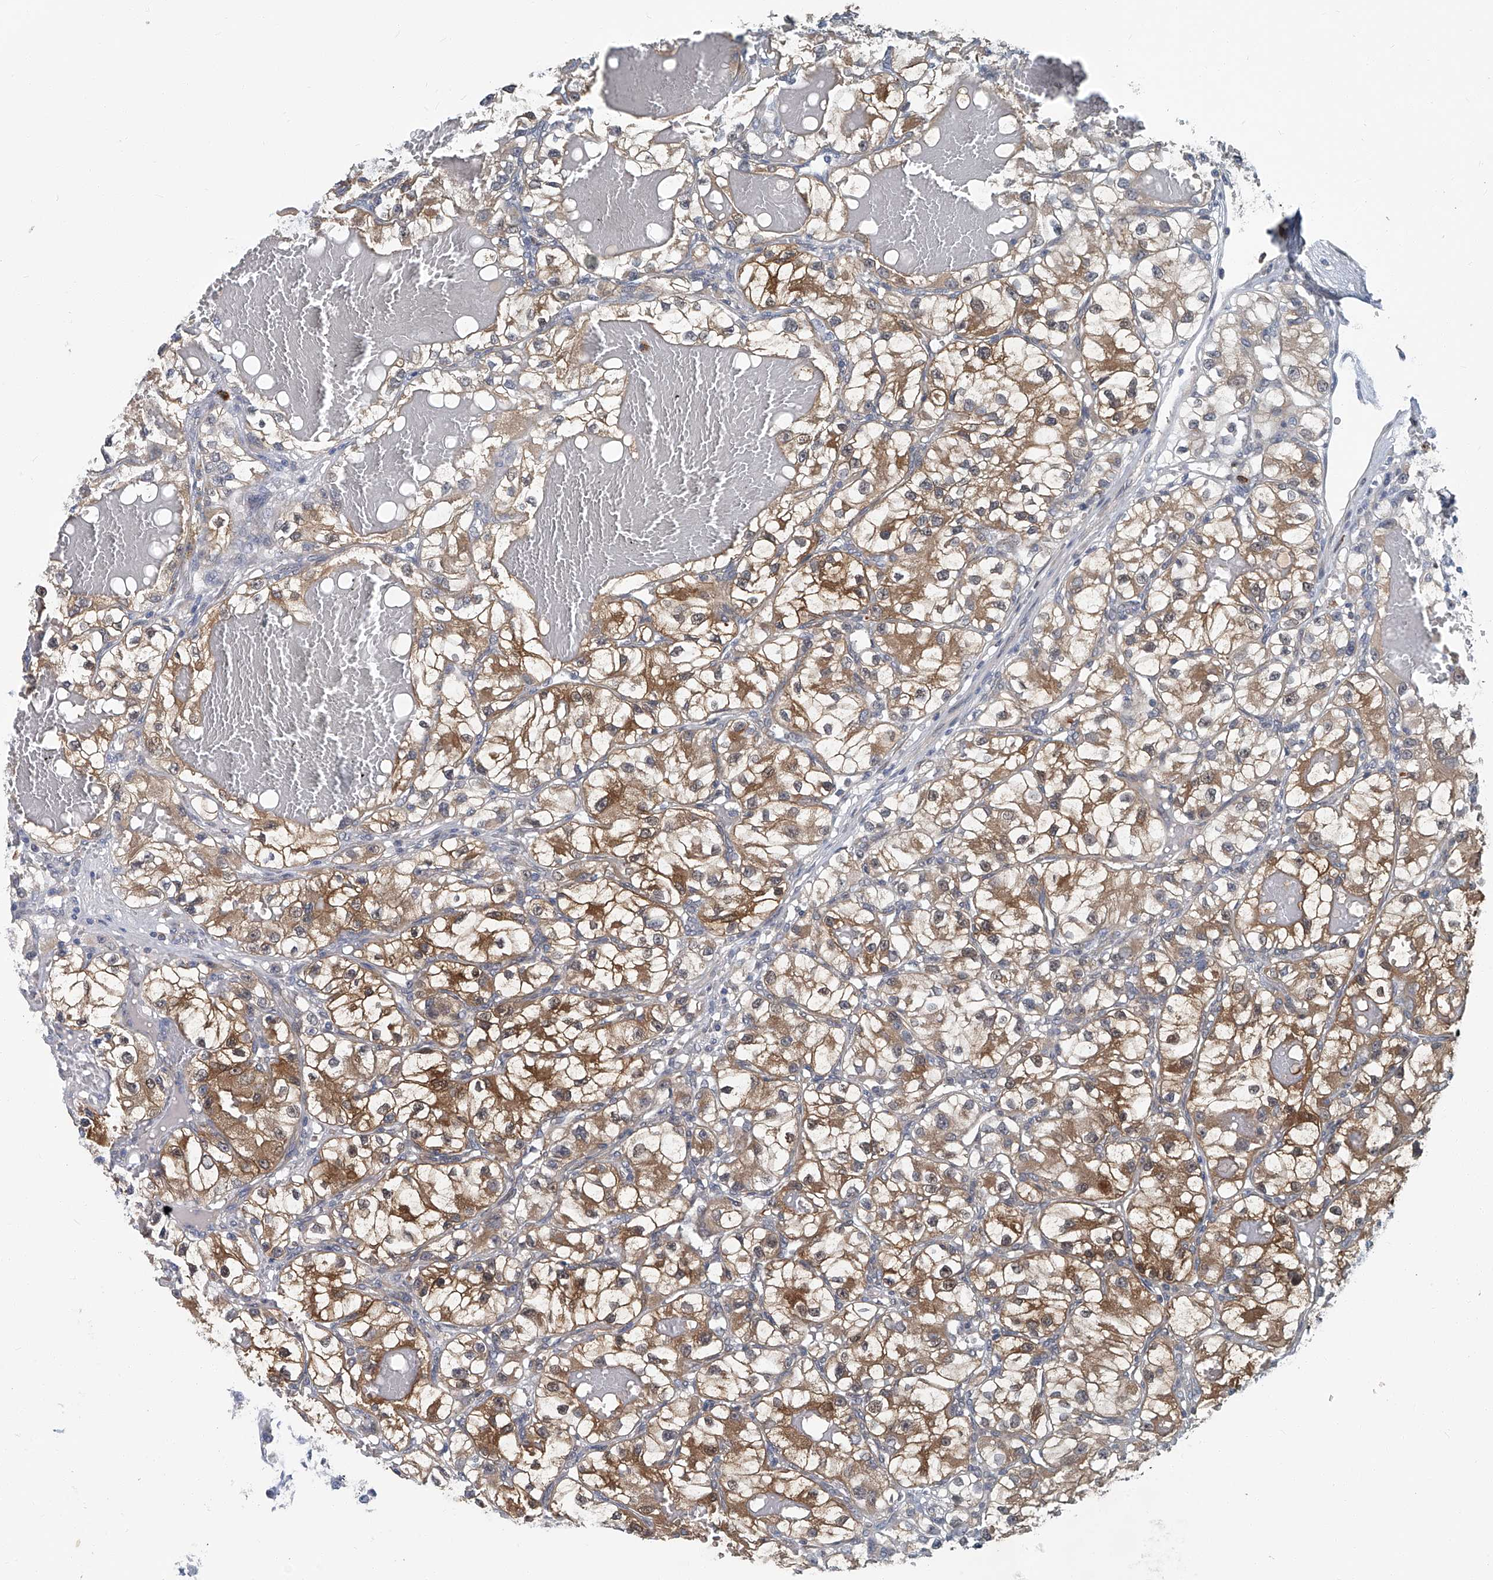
{"staining": {"intensity": "moderate", "quantity": ">75%", "location": "cytoplasmic/membranous"}, "tissue": "renal cancer", "cell_type": "Tumor cells", "image_type": "cancer", "snomed": [{"axis": "morphology", "description": "Adenocarcinoma, NOS"}, {"axis": "topography", "description": "Kidney"}], "caption": "Human renal adenocarcinoma stained with a brown dye shows moderate cytoplasmic/membranous positive staining in about >75% of tumor cells.", "gene": "AKNAD1", "patient": {"sex": "female", "age": 57}}